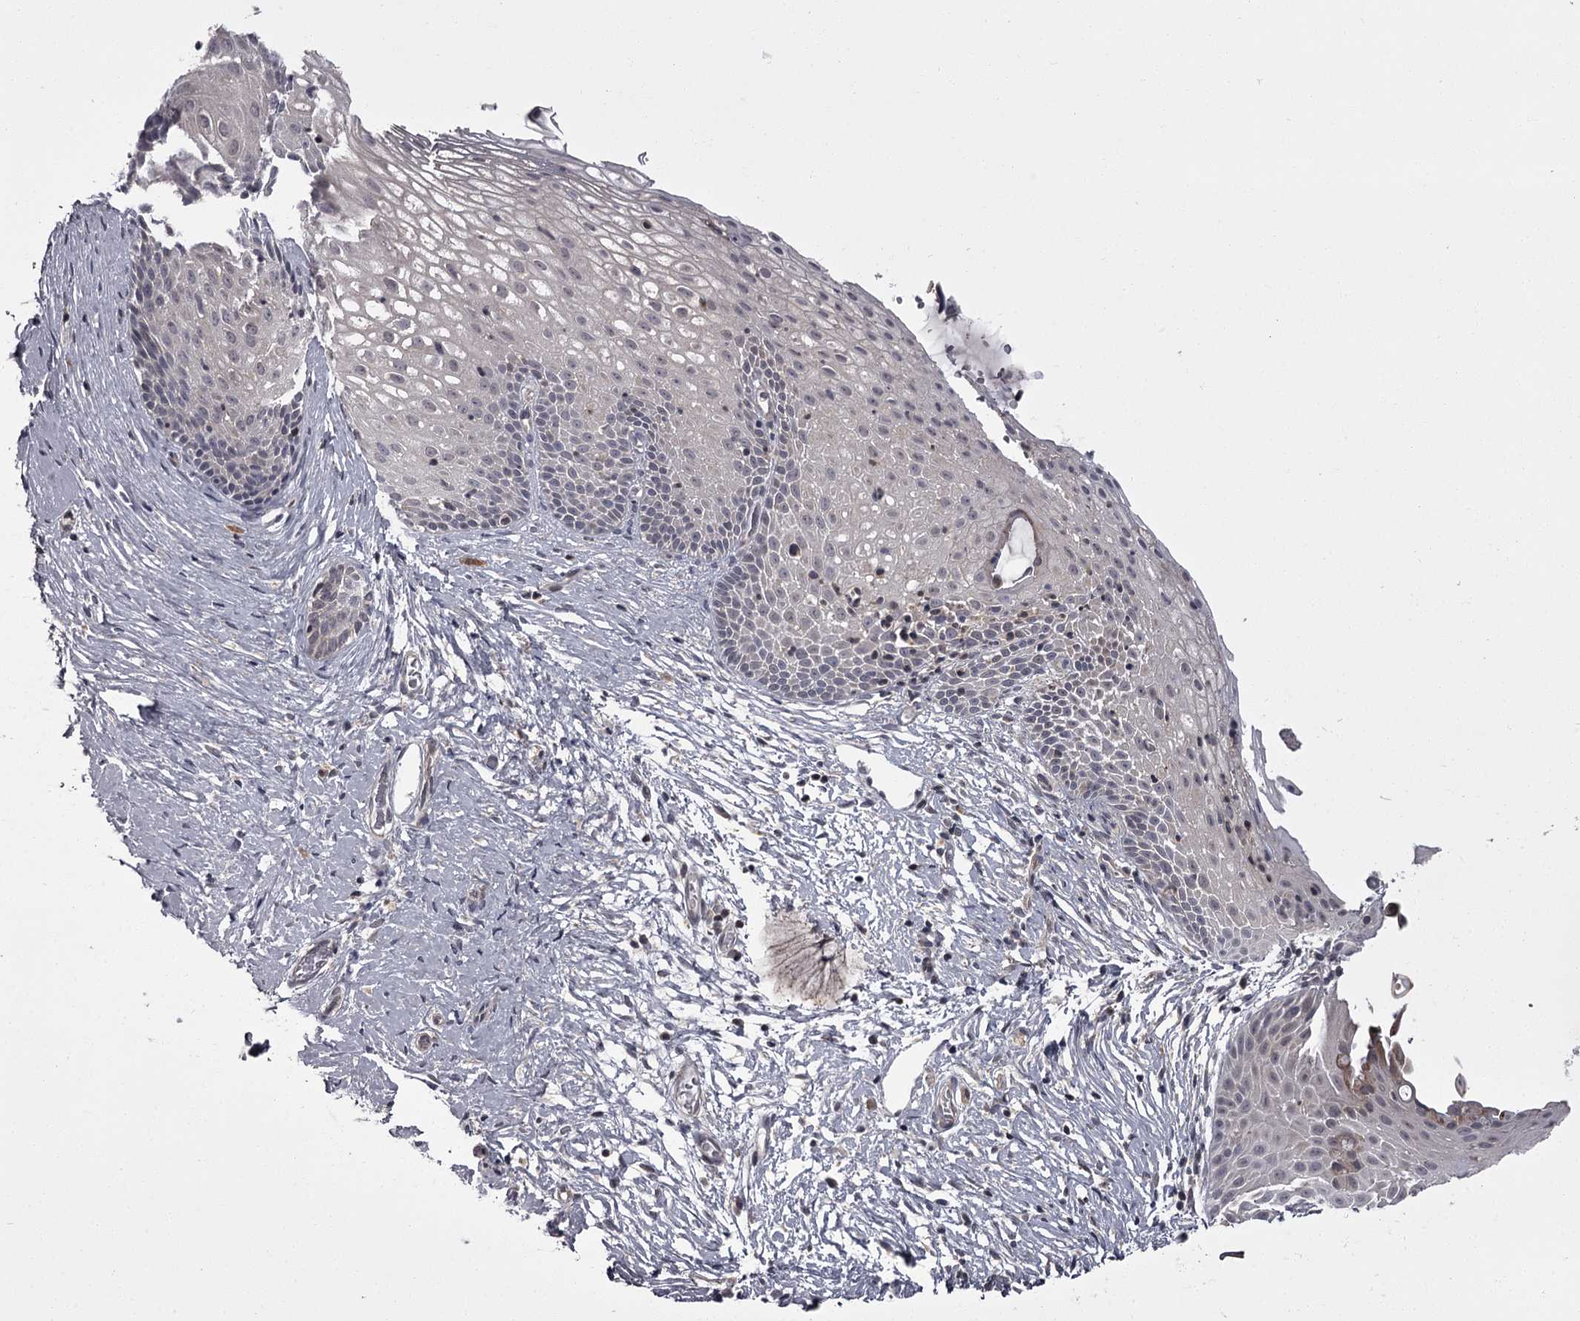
{"staining": {"intensity": "weak", "quantity": "<25%", "location": "cytoplasmic/membranous"}, "tissue": "cervix", "cell_type": "Glandular cells", "image_type": "normal", "snomed": [{"axis": "morphology", "description": "Normal tissue, NOS"}, {"axis": "topography", "description": "Cervix"}], "caption": "Glandular cells show no significant staining in normal cervix.", "gene": "CCDC92", "patient": {"sex": "female", "age": 33}}